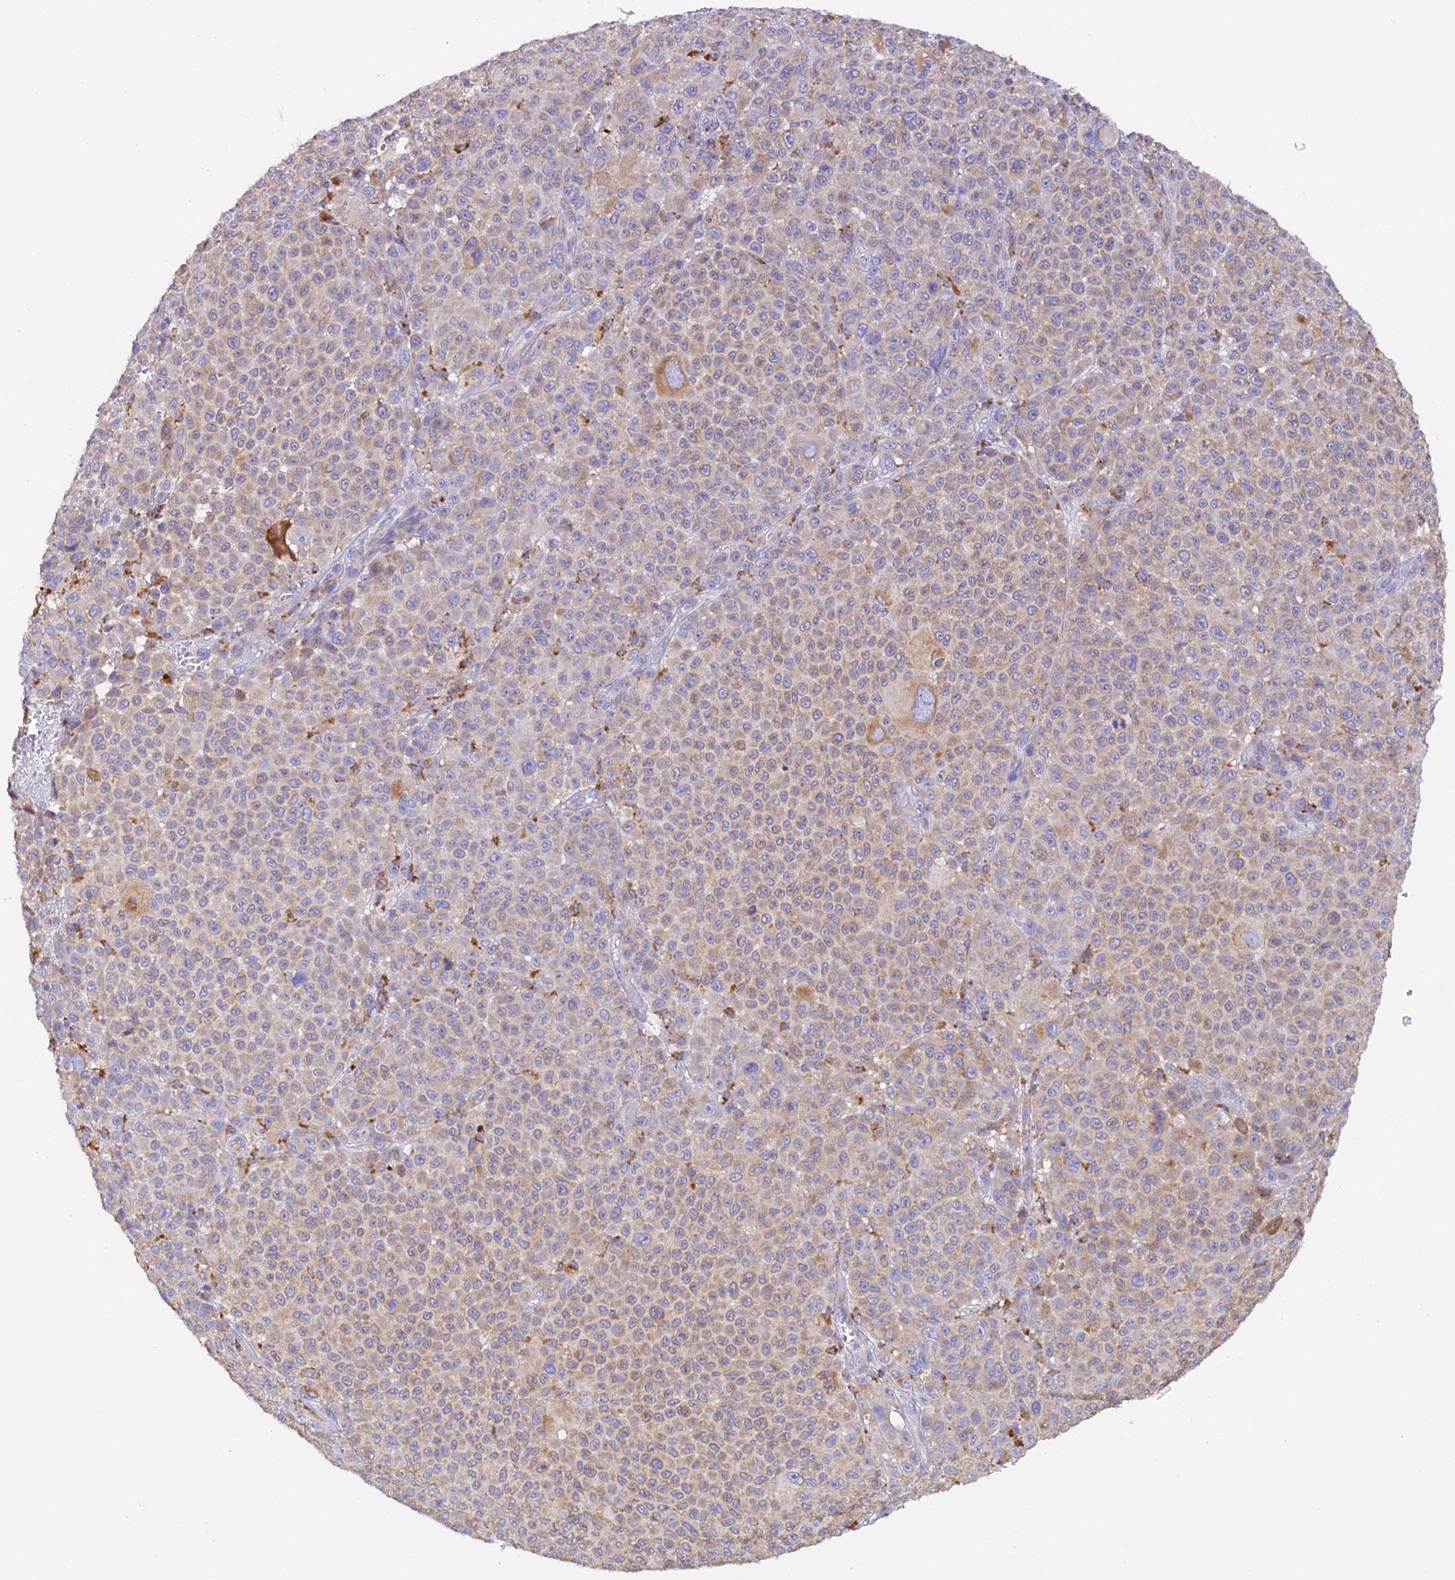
{"staining": {"intensity": "weak", "quantity": "25%-75%", "location": "cytoplasmic/membranous"}, "tissue": "melanoma", "cell_type": "Tumor cells", "image_type": "cancer", "snomed": [{"axis": "morphology", "description": "Malignant melanoma, NOS"}, {"axis": "topography", "description": "Skin"}], "caption": "The immunohistochemical stain highlights weak cytoplasmic/membranous staining in tumor cells of malignant melanoma tissue.", "gene": "VKORC1", "patient": {"sex": "female", "age": 94}}